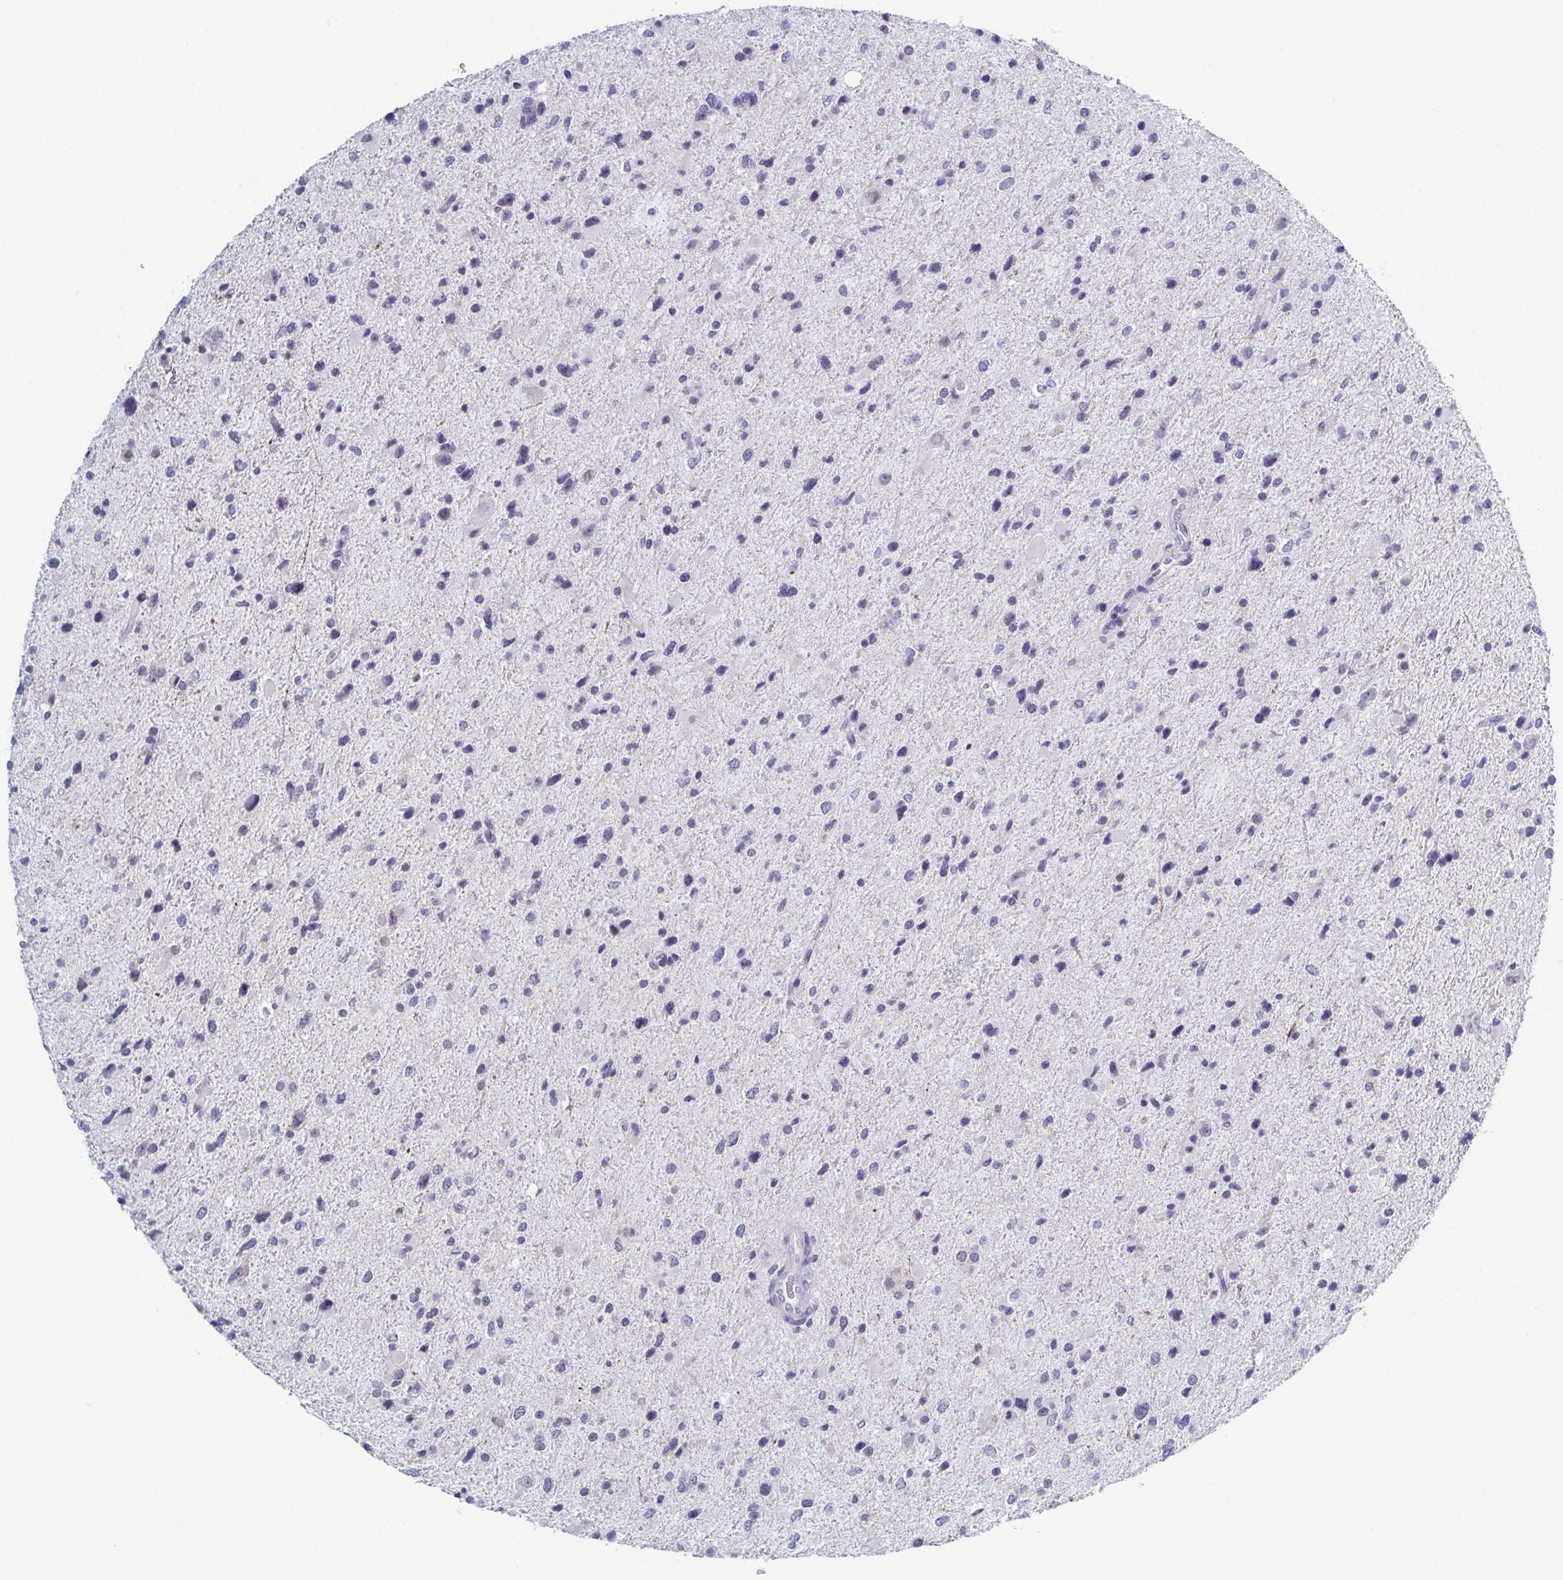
{"staining": {"intensity": "negative", "quantity": "none", "location": "none"}, "tissue": "glioma", "cell_type": "Tumor cells", "image_type": "cancer", "snomed": [{"axis": "morphology", "description": "Glioma, malignant, Low grade"}, {"axis": "topography", "description": "Brain"}], "caption": "Tumor cells are negative for protein expression in human malignant low-grade glioma.", "gene": "ZFP64", "patient": {"sex": "female", "age": 32}}